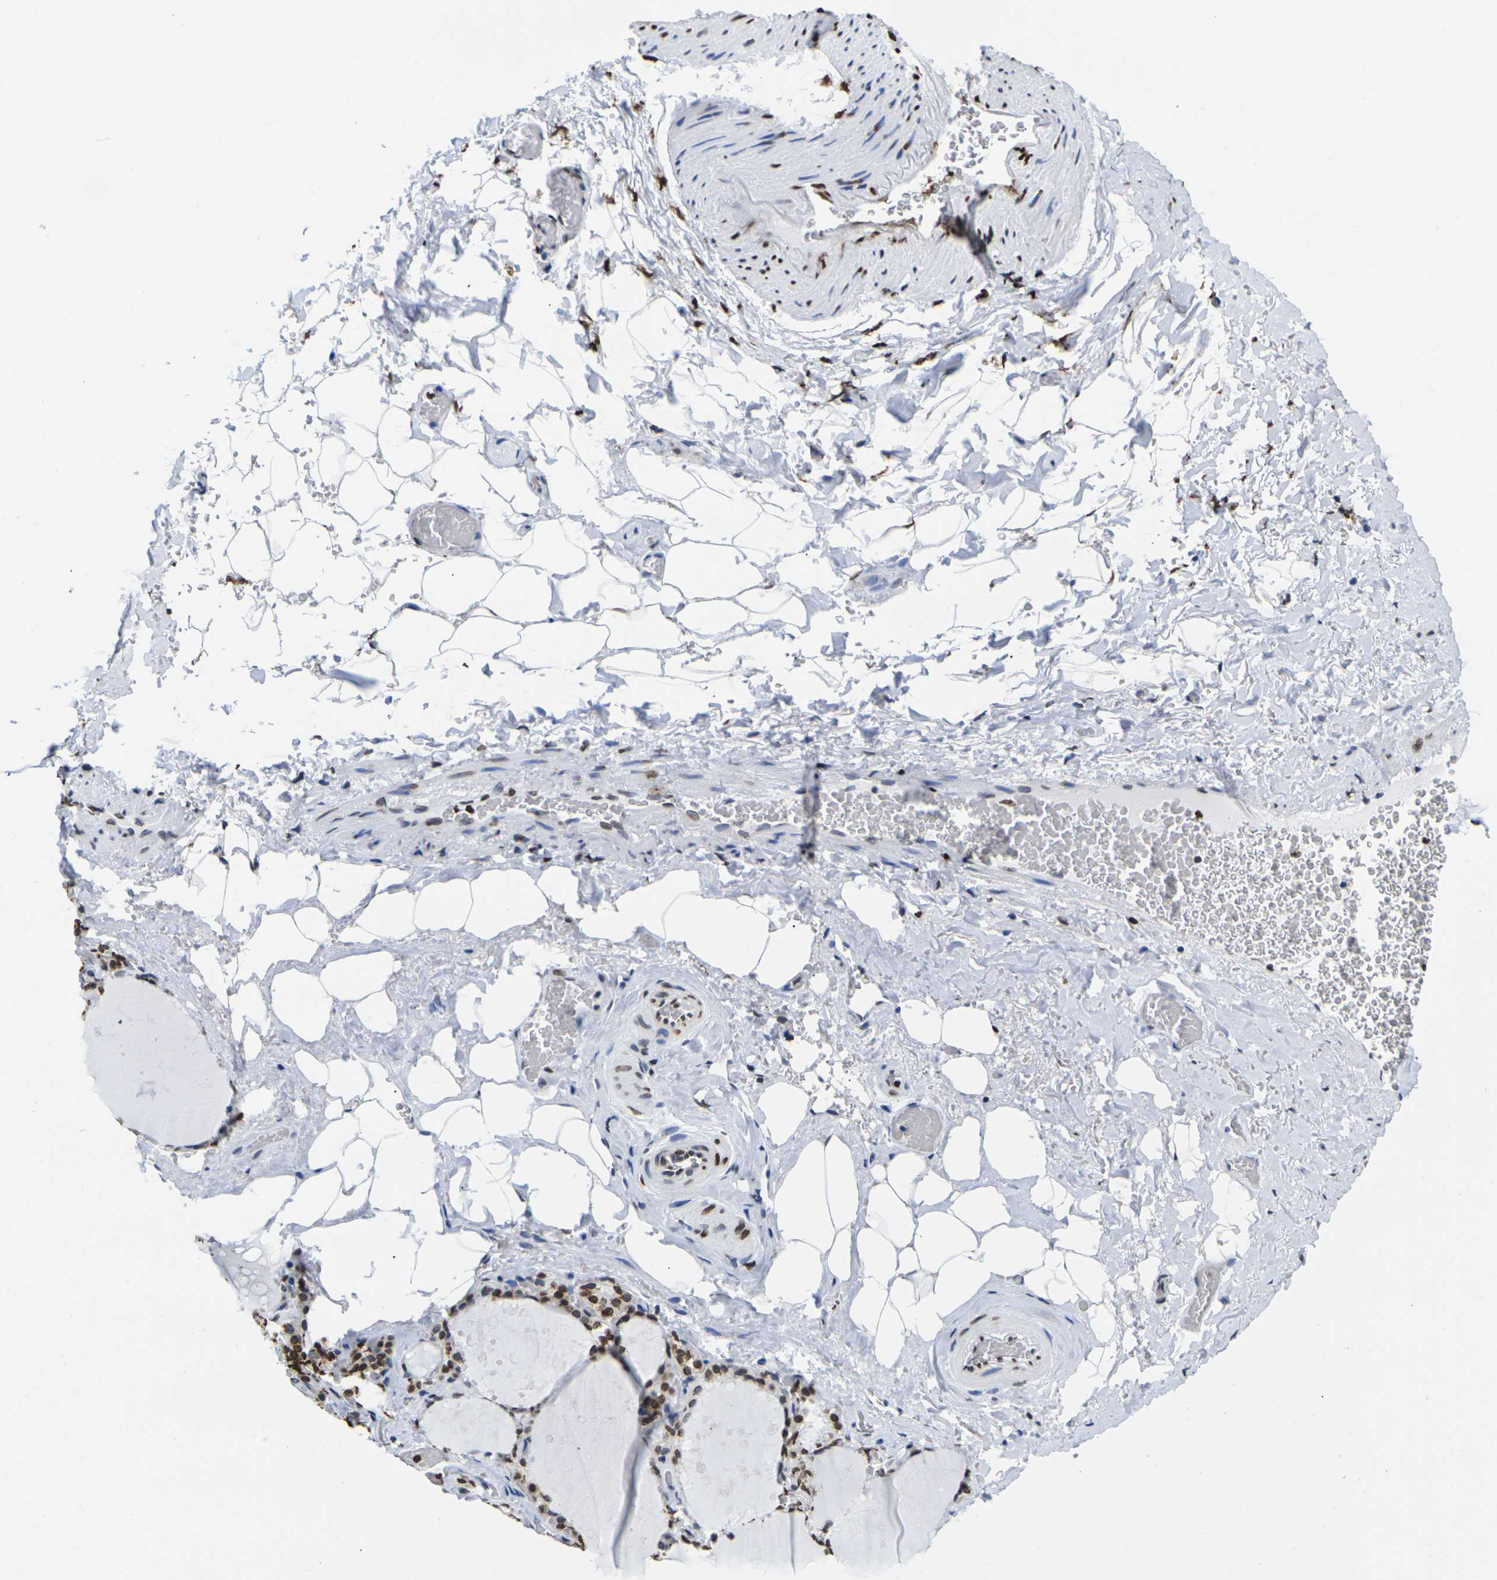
{"staining": {"intensity": "strong", "quantity": ">75%", "location": "nuclear"}, "tissue": "thyroid gland", "cell_type": "Glandular cells", "image_type": "normal", "snomed": [{"axis": "morphology", "description": "Normal tissue, NOS"}, {"axis": "topography", "description": "Thyroid gland"}], "caption": "An image of thyroid gland stained for a protein reveals strong nuclear brown staining in glandular cells.", "gene": "H2AC21", "patient": {"sex": "male", "age": 61}}